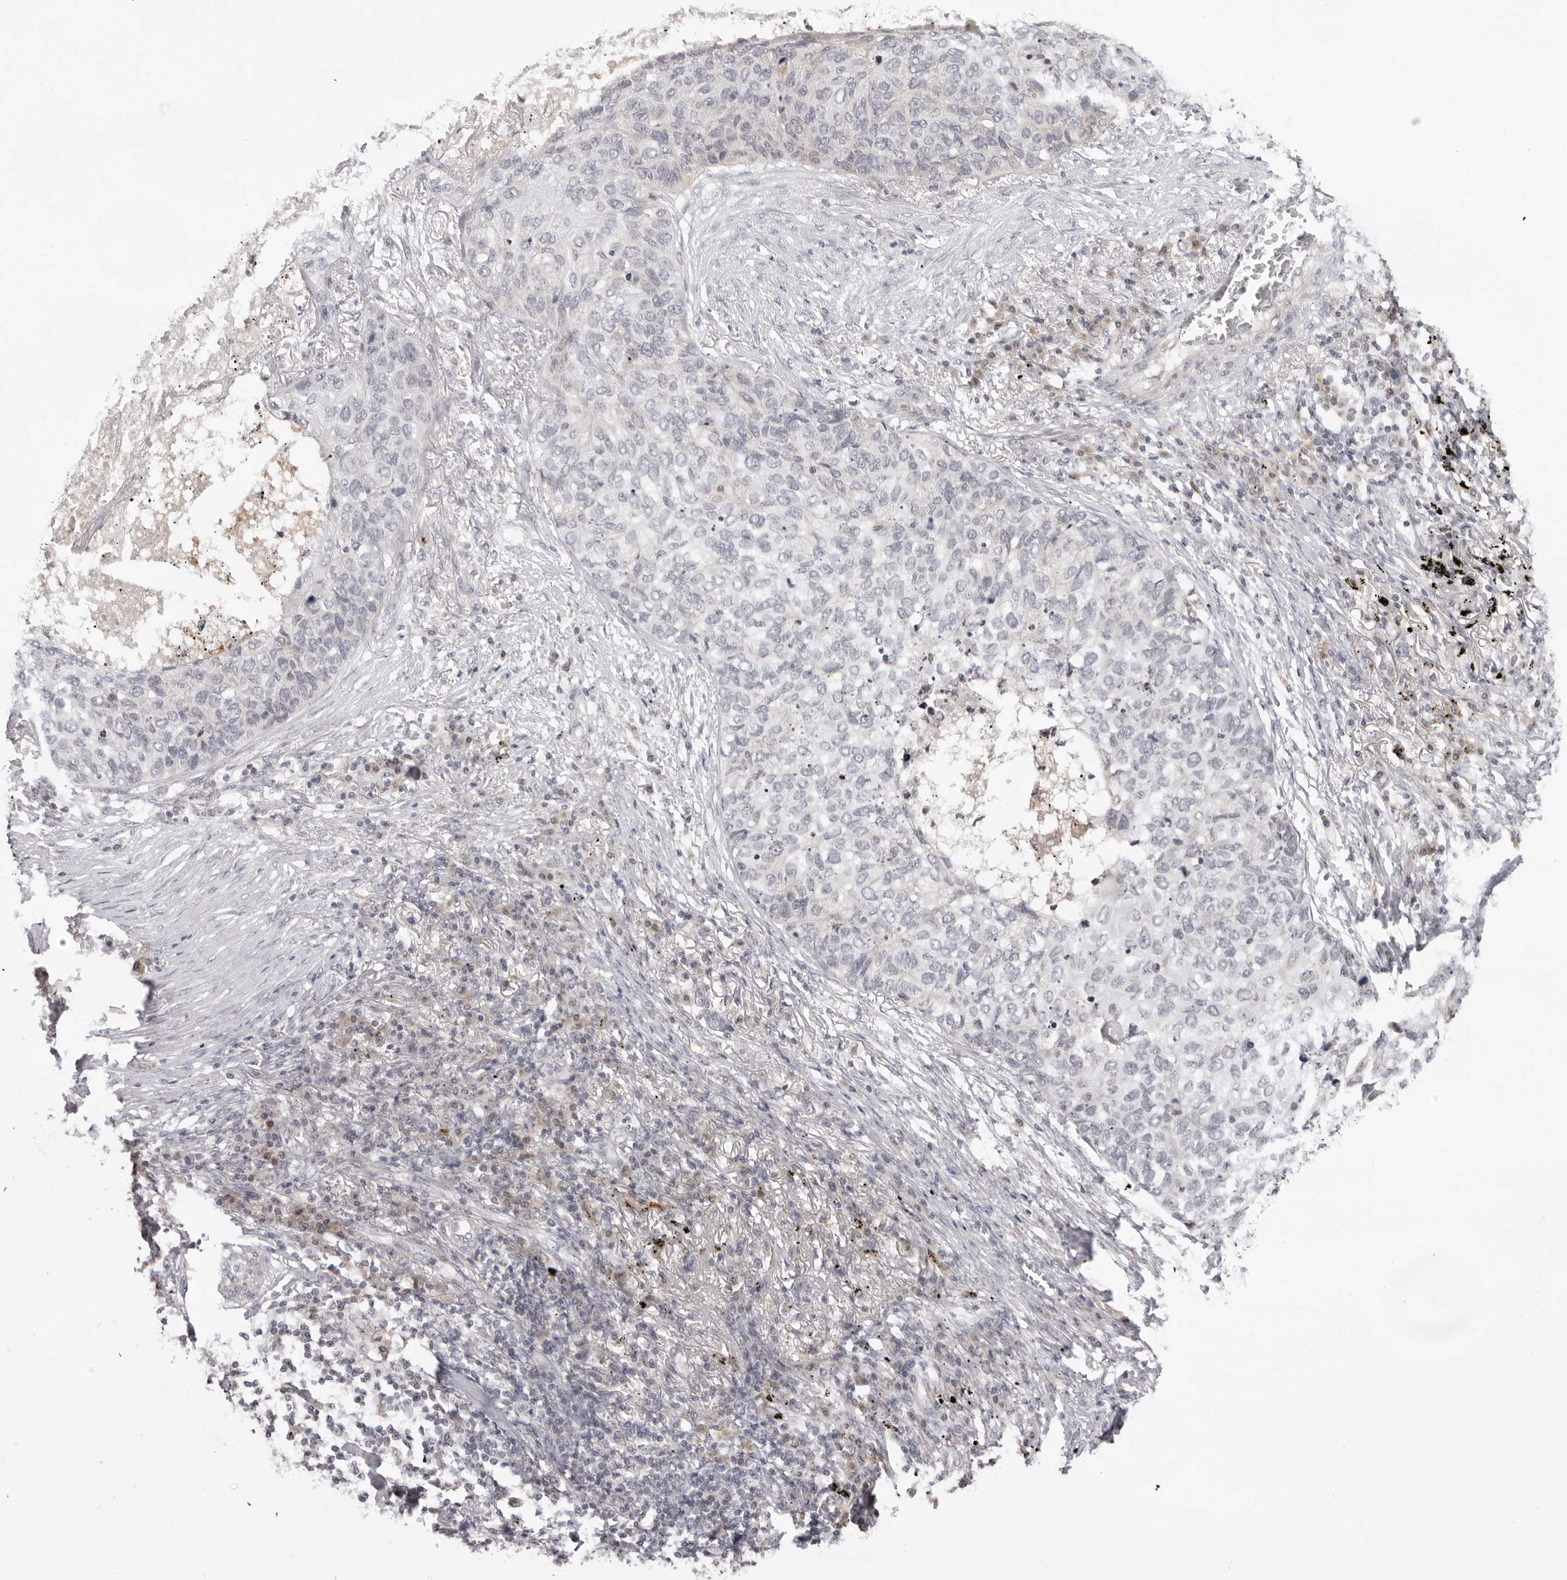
{"staining": {"intensity": "negative", "quantity": "none", "location": "none"}, "tissue": "lung cancer", "cell_type": "Tumor cells", "image_type": "cancer", "snomed": [{"axis": "morphology", "description": "Squamous cell carcinoma, NOS"}, {"axis": "topography", "description": "Lung"}], "caption": "Histopathology image shows no significant protein expression in tumor cells of lung squamous cell carcinoma.", "gene": "ACP6", "patient": {"sex": "female", "age": 63}}